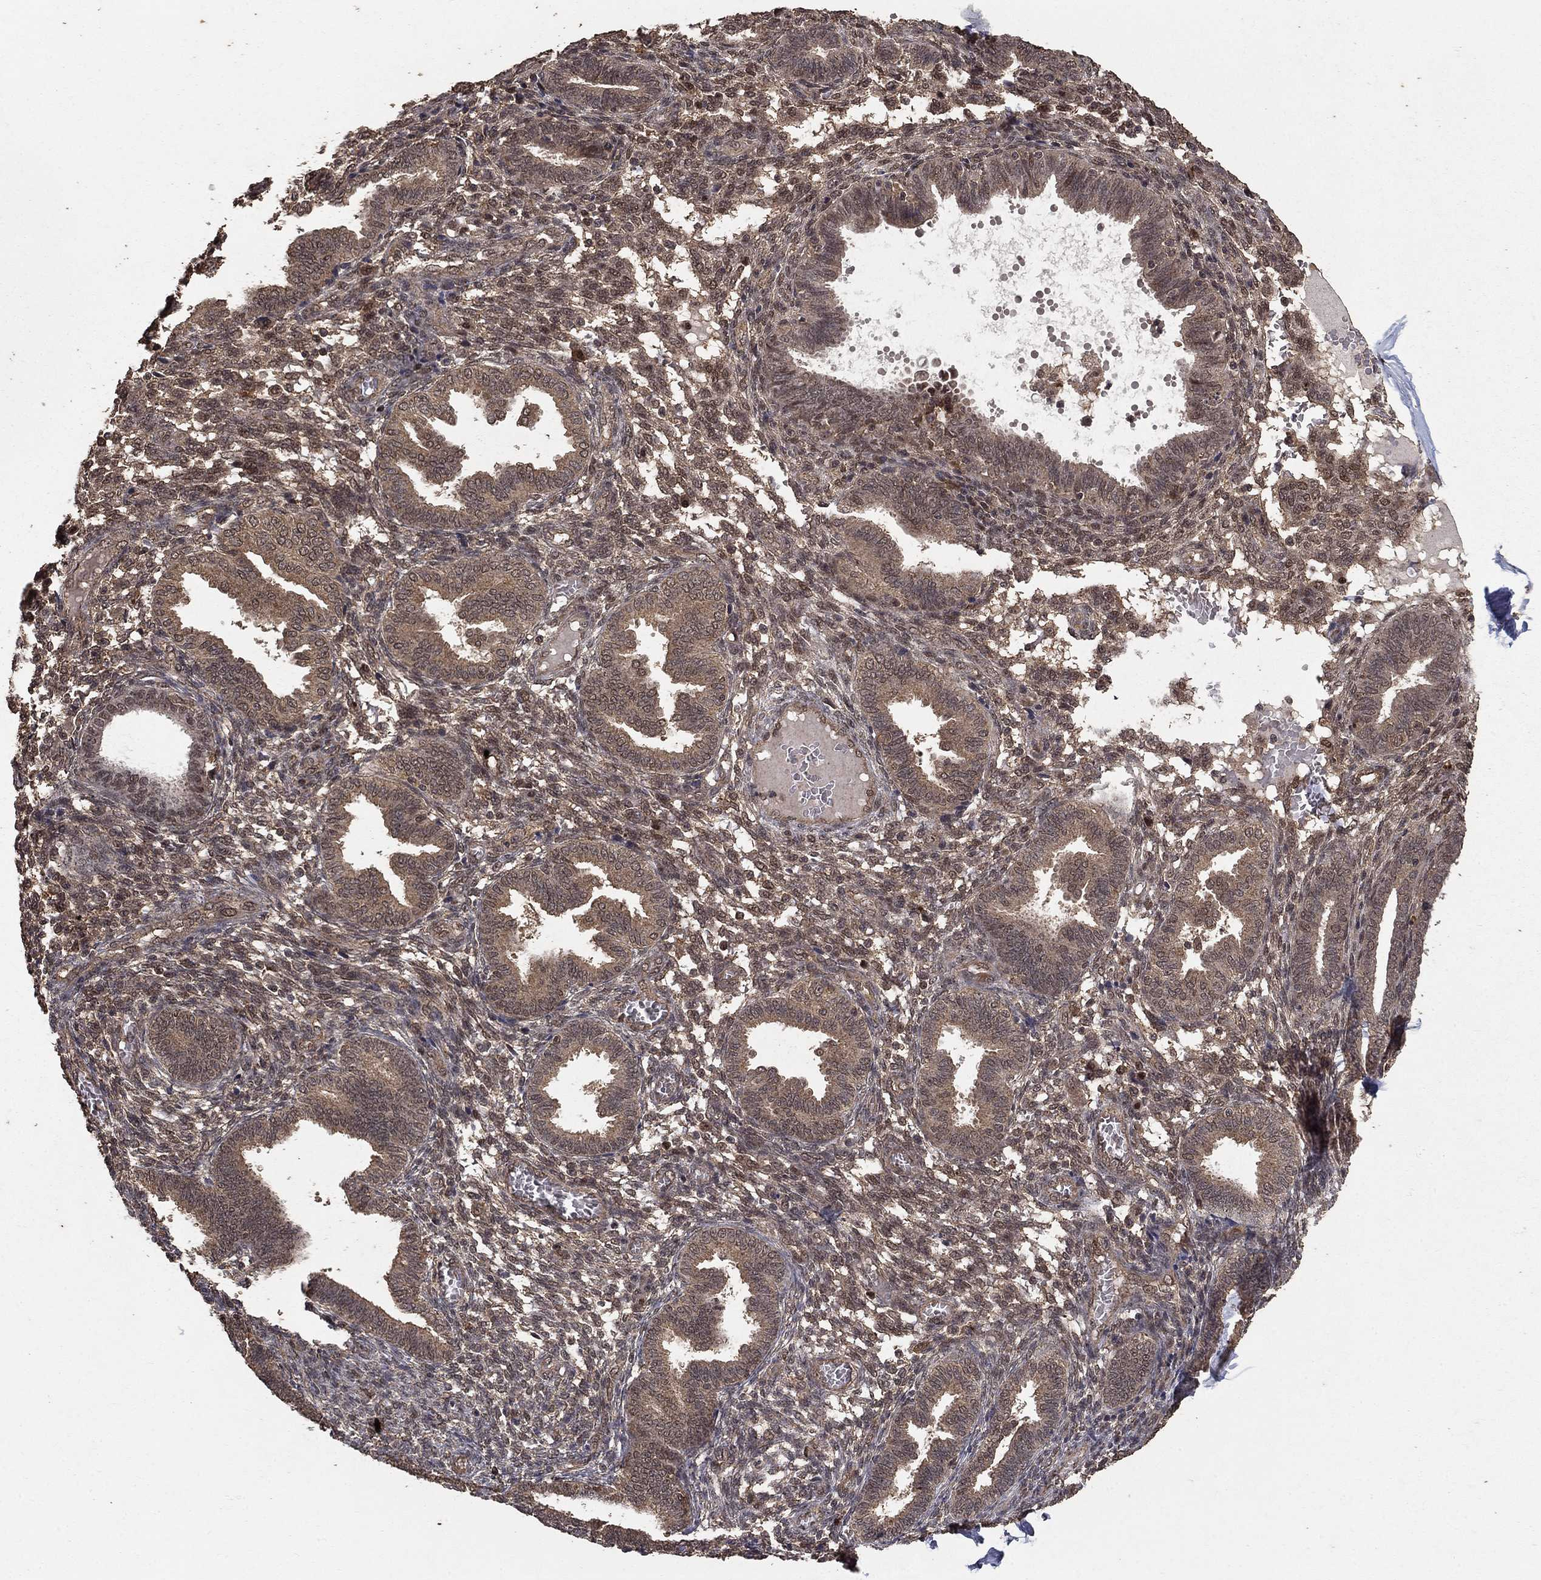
{"staining": {"intensity": "negative", "quantity": "none", "location": "none"}, "tissue": "endometrium", "cell_type": "Cells in endometrial stroma", "image_type": "normal", "snomed": [{"axis": "morphology", "description": "Normal tissue, NOS"}, {"axis": "topography", "description": "Endometrium"}], "caption": "Histopathology image shows no significant protein staining in cells in endometrial stroma of benign endometrium.", "gene": "PRDM1", "patient": {"sex": "female", "age": 42}}